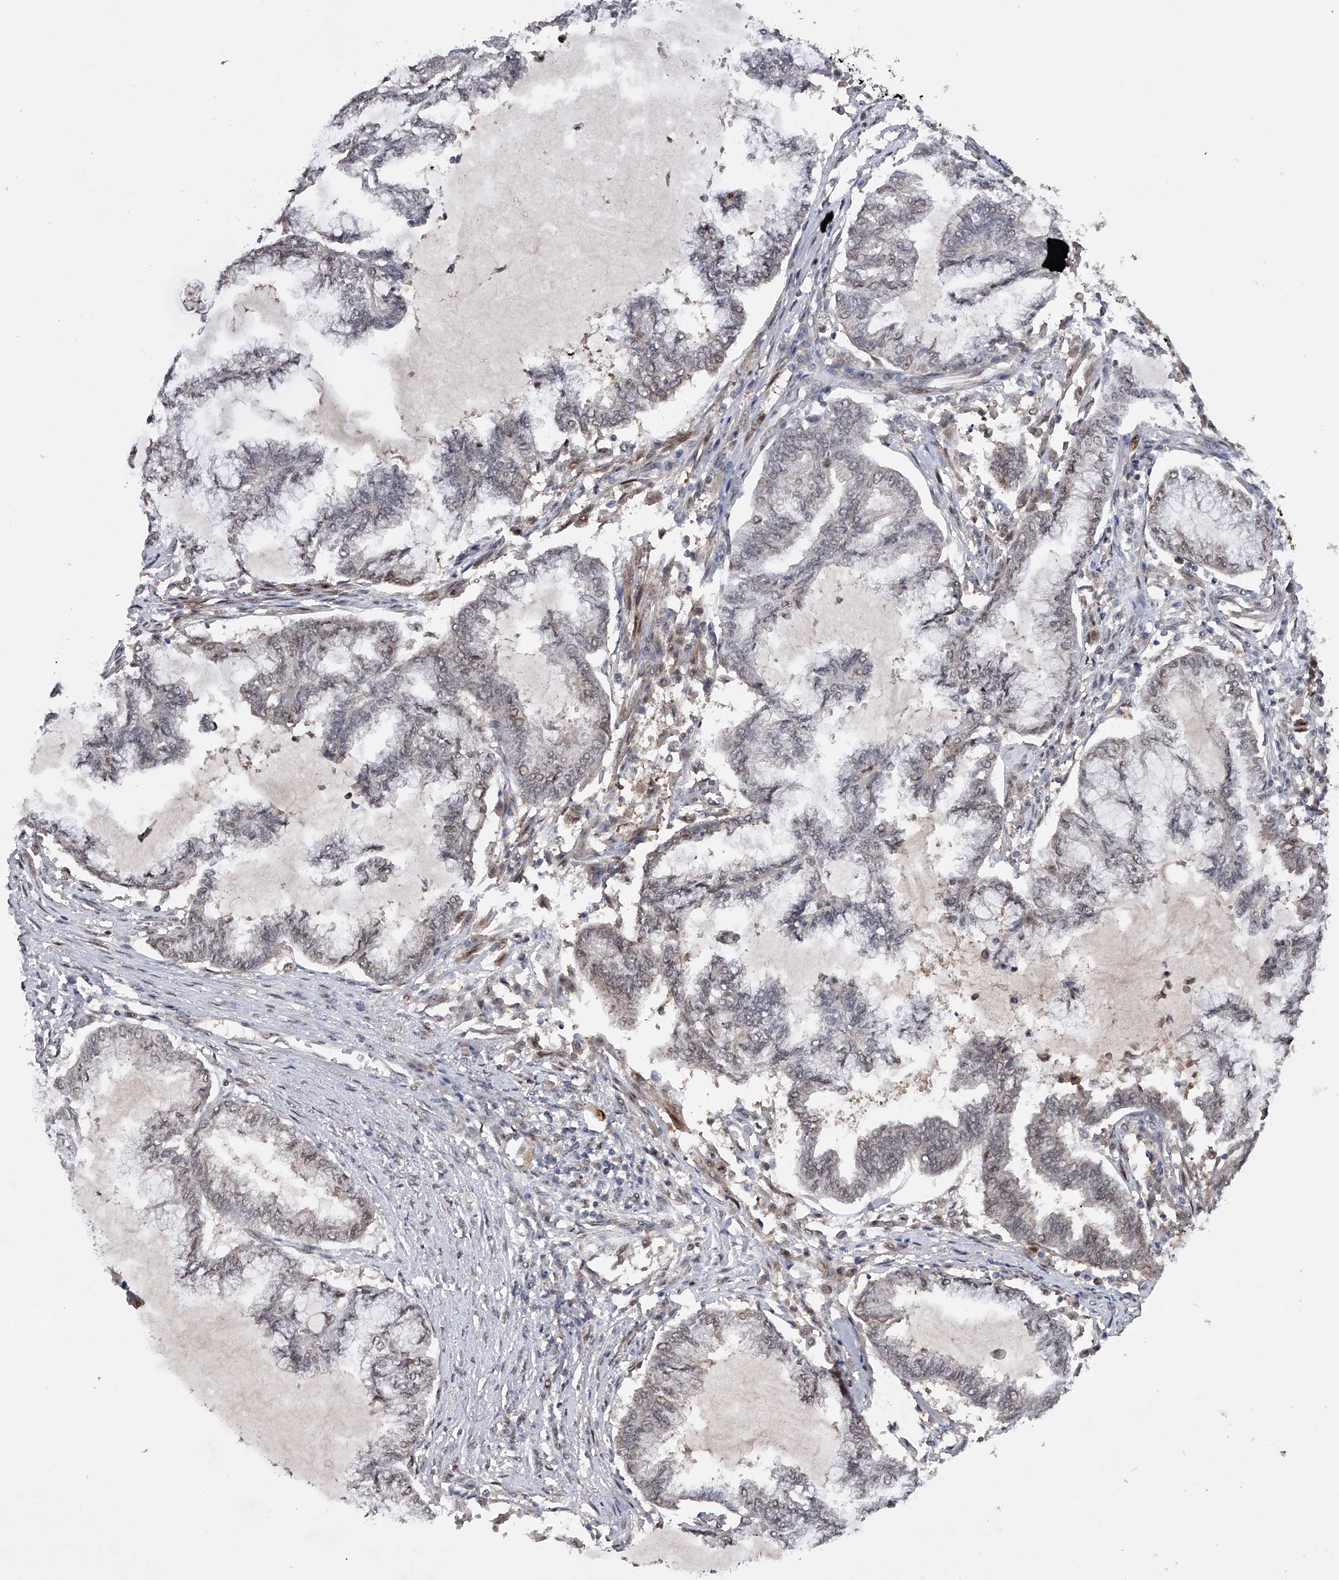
{"staining": {"intensity": "negative", "quantity": "none", "location": "none"}, "tissue": "endometrial cancer", "cell_type": "Tumor cells", "image_type": "cancer", "snomed": [{"axis": "morphology", "description": "Adenocarcinoma, NOS"}, {"axis": "topography", "description": "Endometrium"}], "caption": "This is an IHC photomicrograph of endometrial adenocarcinoma. There is no positivity in tumor cells.", "gene": "RWDD2A", "patient": {"sex": "female", "age": 86}}